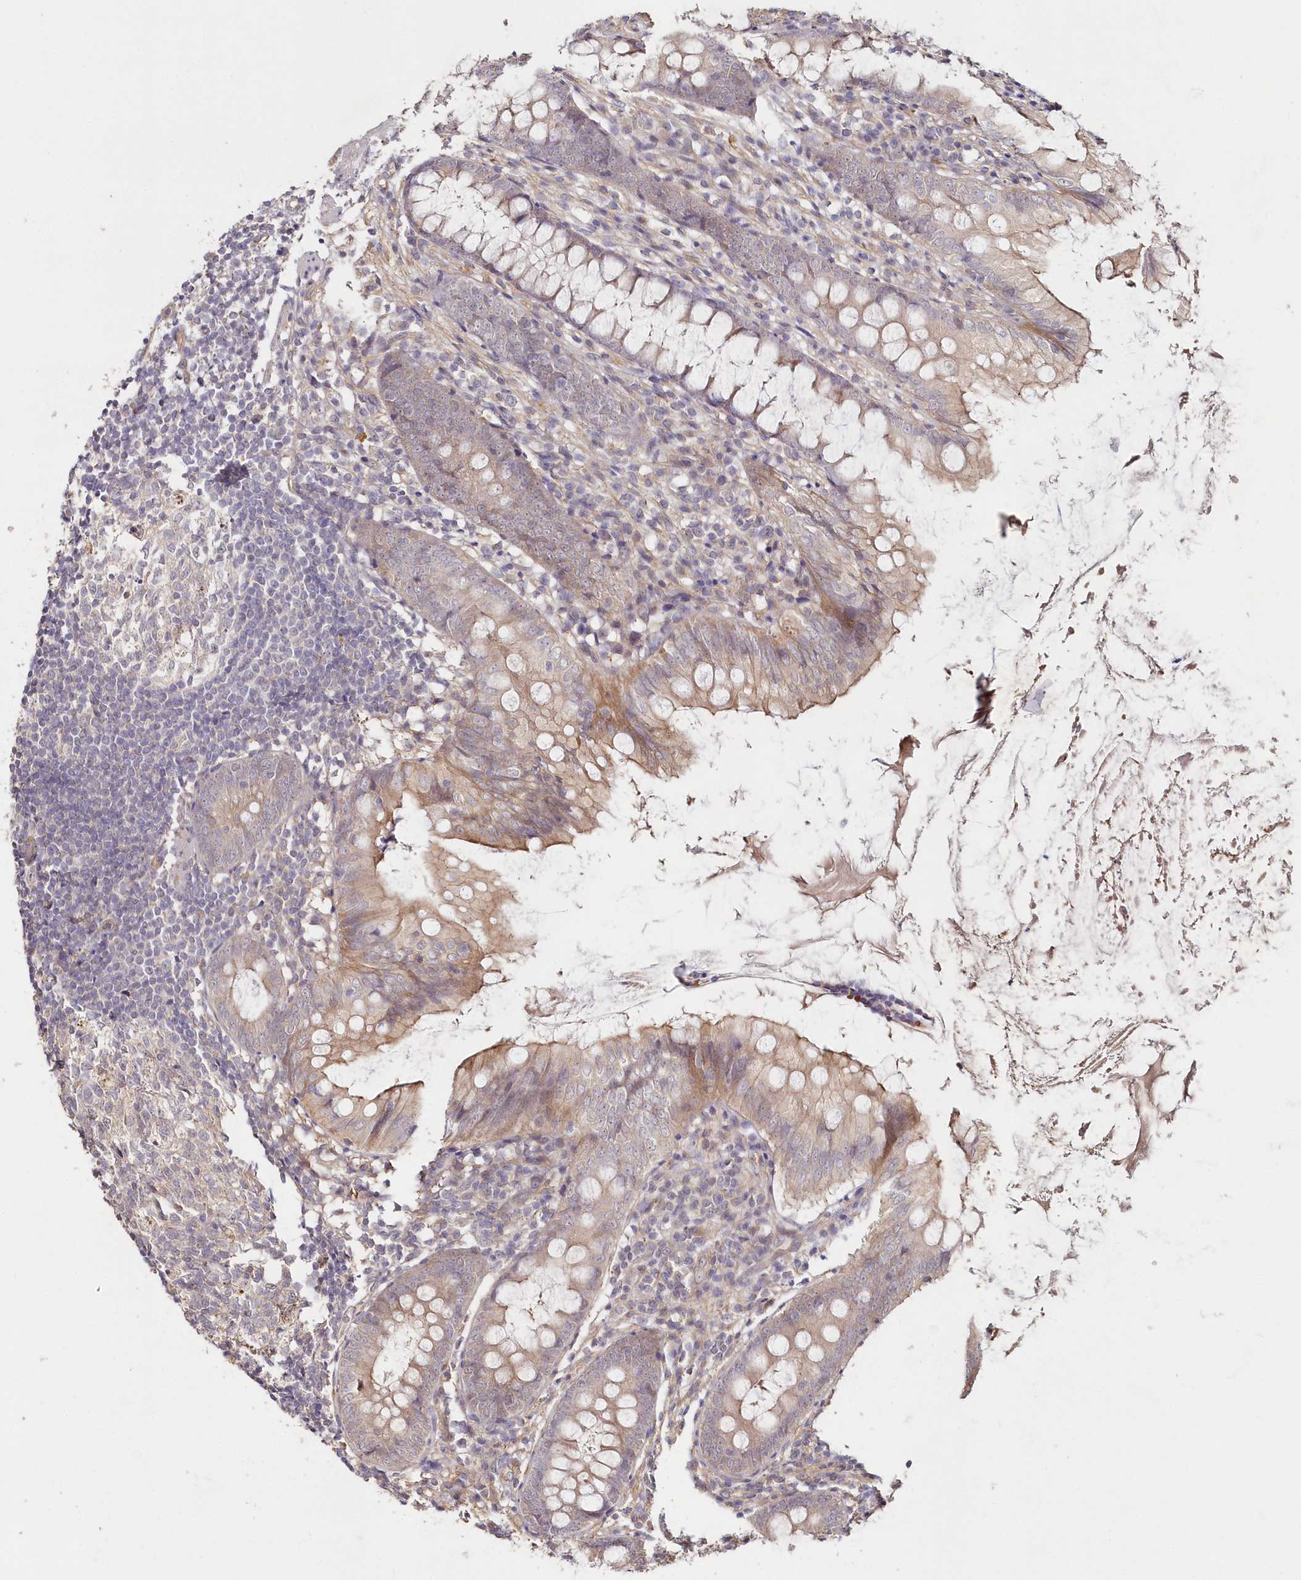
{"staining": {"intensity": "moderate", "quantity": "25%-75%", "location": "cytoplasmic/membranous"}, "tissue": "appendix", "cell_type": "Glandular cells", "image_type": "normal", "snomed": [{"axis": "morphology", "description": "Normal tissue, NOS"}, {"axis": "topography", "description": "Appendix"}], "caption": "DAB immunohistochemical staining of normal human appendix reveals moderate cytoplasmic/membranous protein expression in about 25%-75% of glandular cells.", "gene": "HYCC2", "patient": {"sex": "female", "age": 77}}